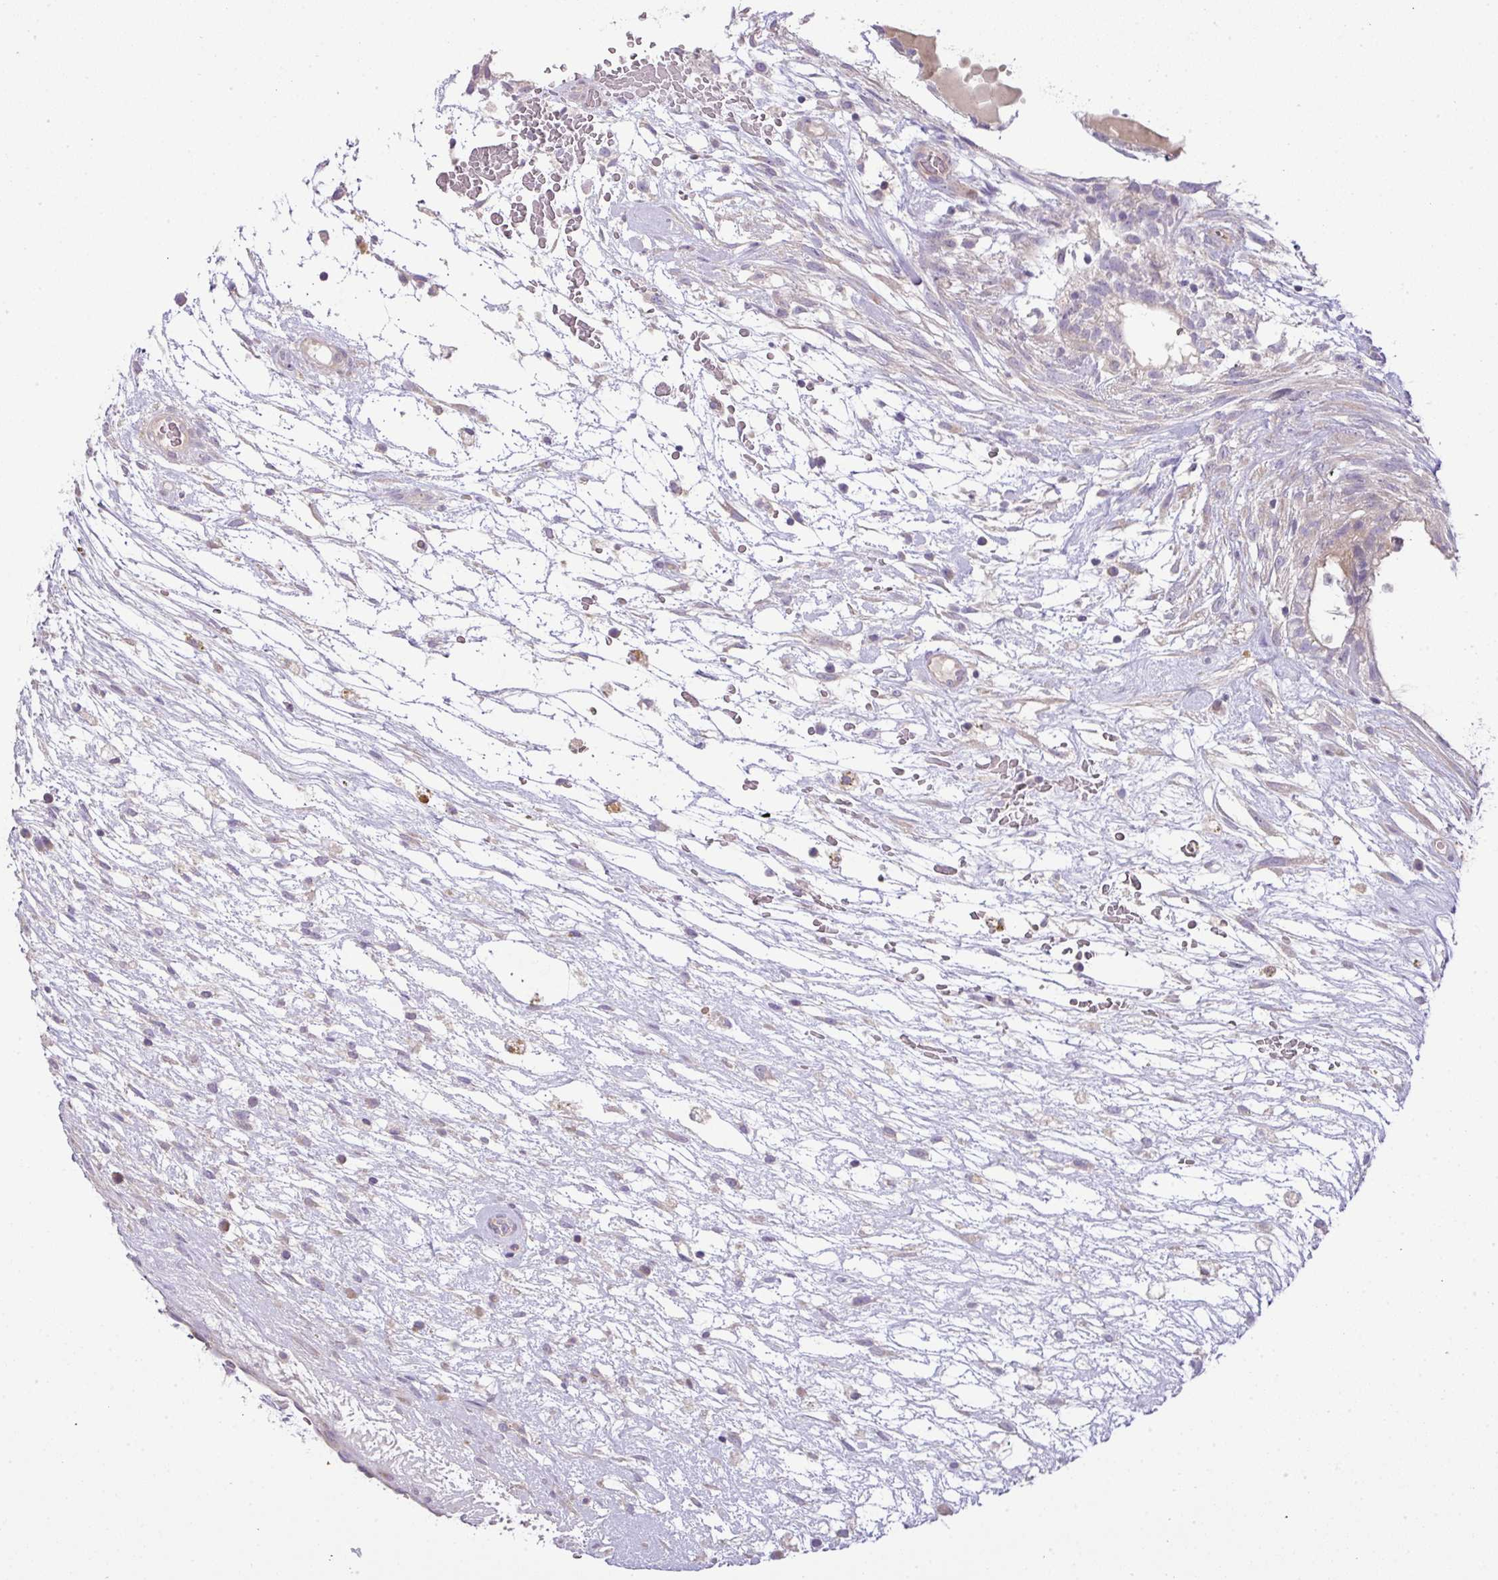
{"staining": {"intensity": "negative", "quantity": "none", "location": "none"}, "tissue": "testis cancer", "cell_type": "Tumor cells", "image_type": "cancer", "snomed": [{"axis": "morphology", "description": "Carcinoma, Embryonal, NOS"}, {"axis": "topography", "description": "Testis"}], "caption": "This is an IHC image of human testis cancer (embryonal carcinoma). There is no positivity in tumor cells.", "gene": "PIK3R5", "patient": {"sex": "male", "age": 32}}